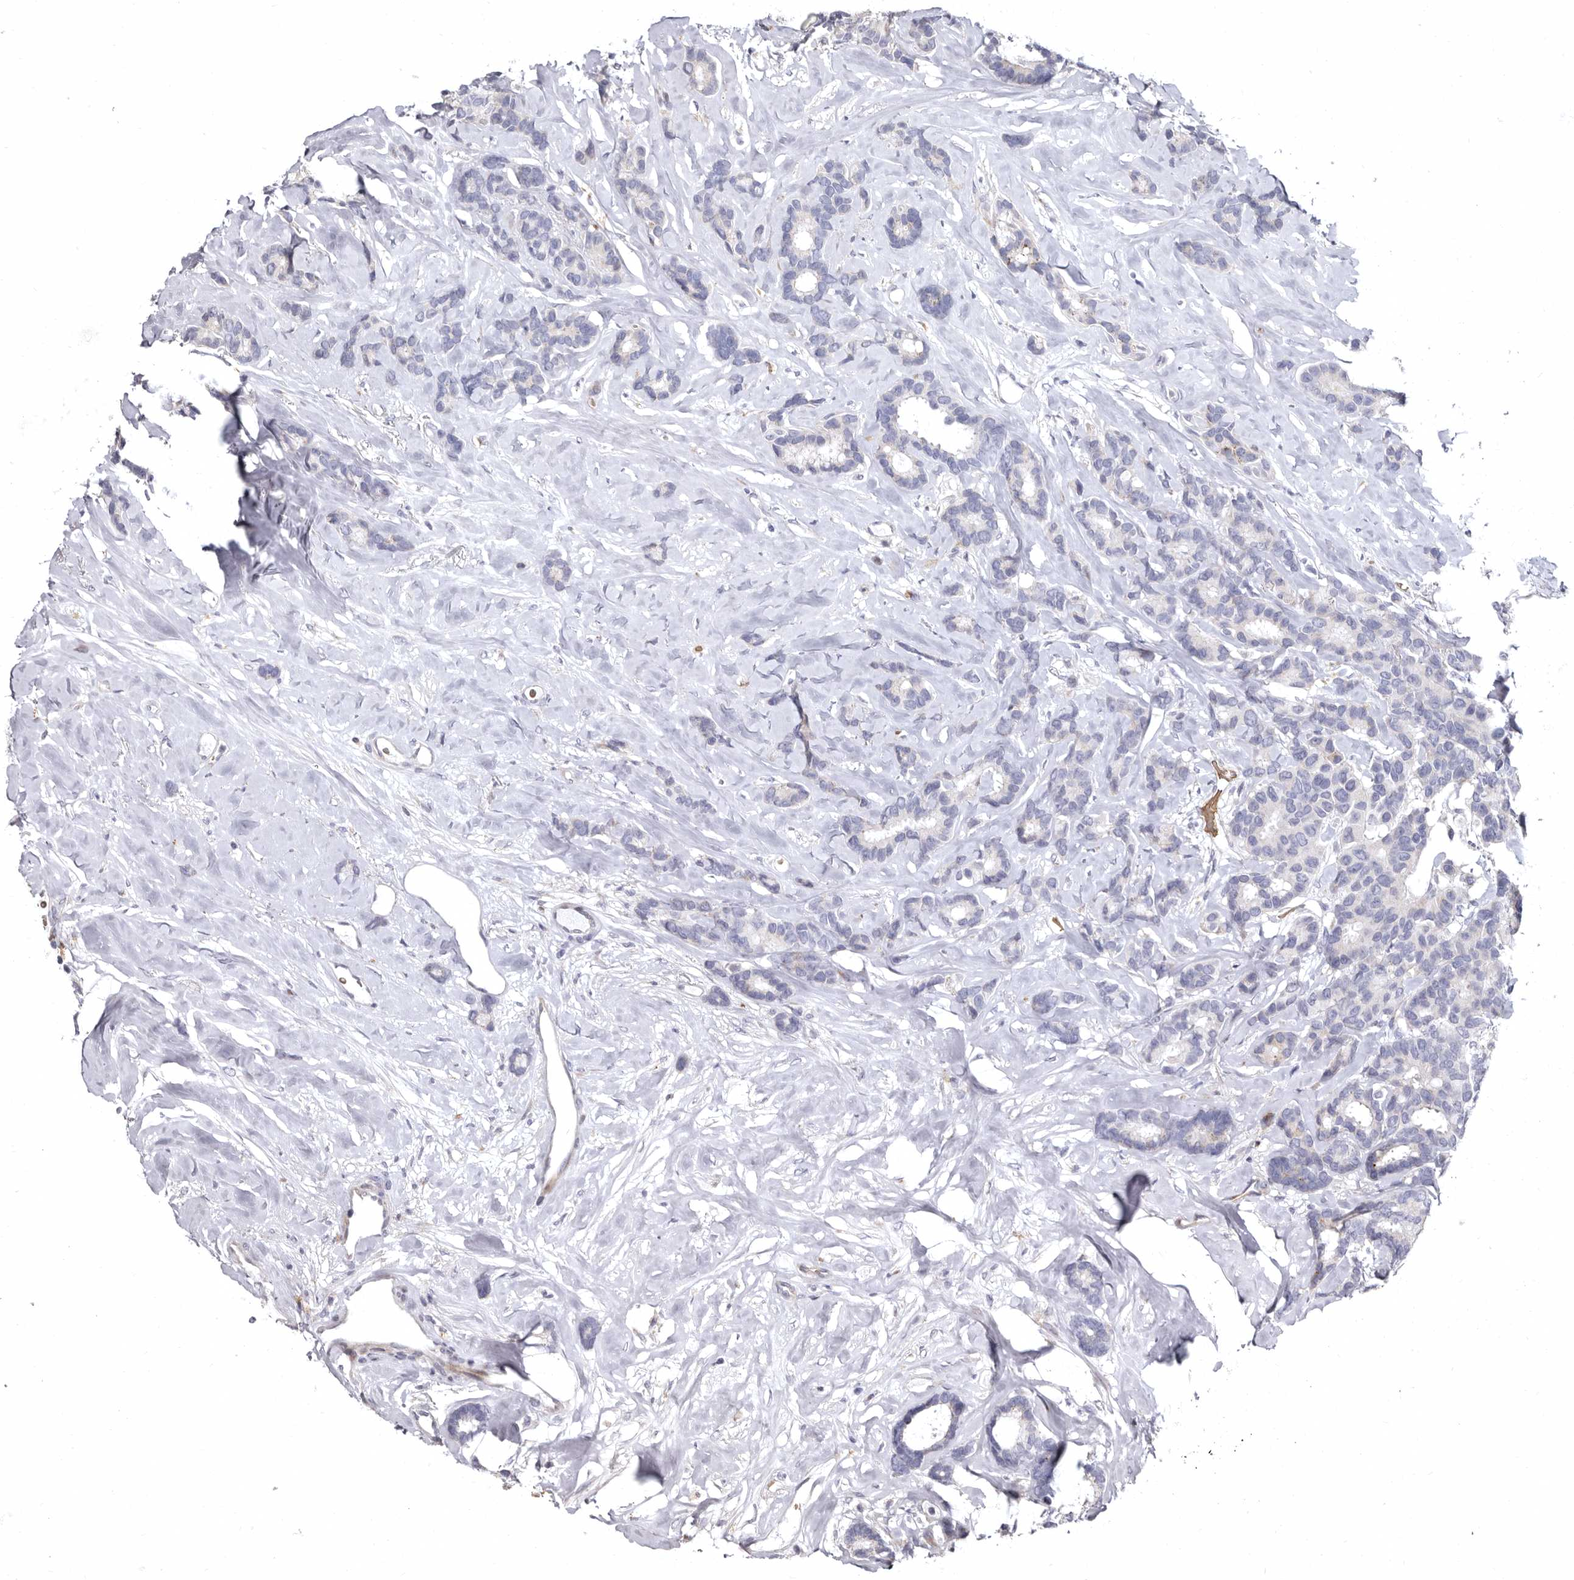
{"staining": {"intensity": "negative", "quantity": "none", "location": "none"}, "tissue": "breast cancer", "cell_type": "Tumor cells", "image_type": "cancer", "snomed": [{"axis": "morphology", "description": "Duct carcinoma"}, {"axis": "topography", "description": "Breast"}], "caption": "A histopathology image of breast invasive ductal carcinoma stained for a protein demonstrates no brown staining in tumor cells.", "gene": "AIDA", "patient": {"sex": "female", "age": 87}}